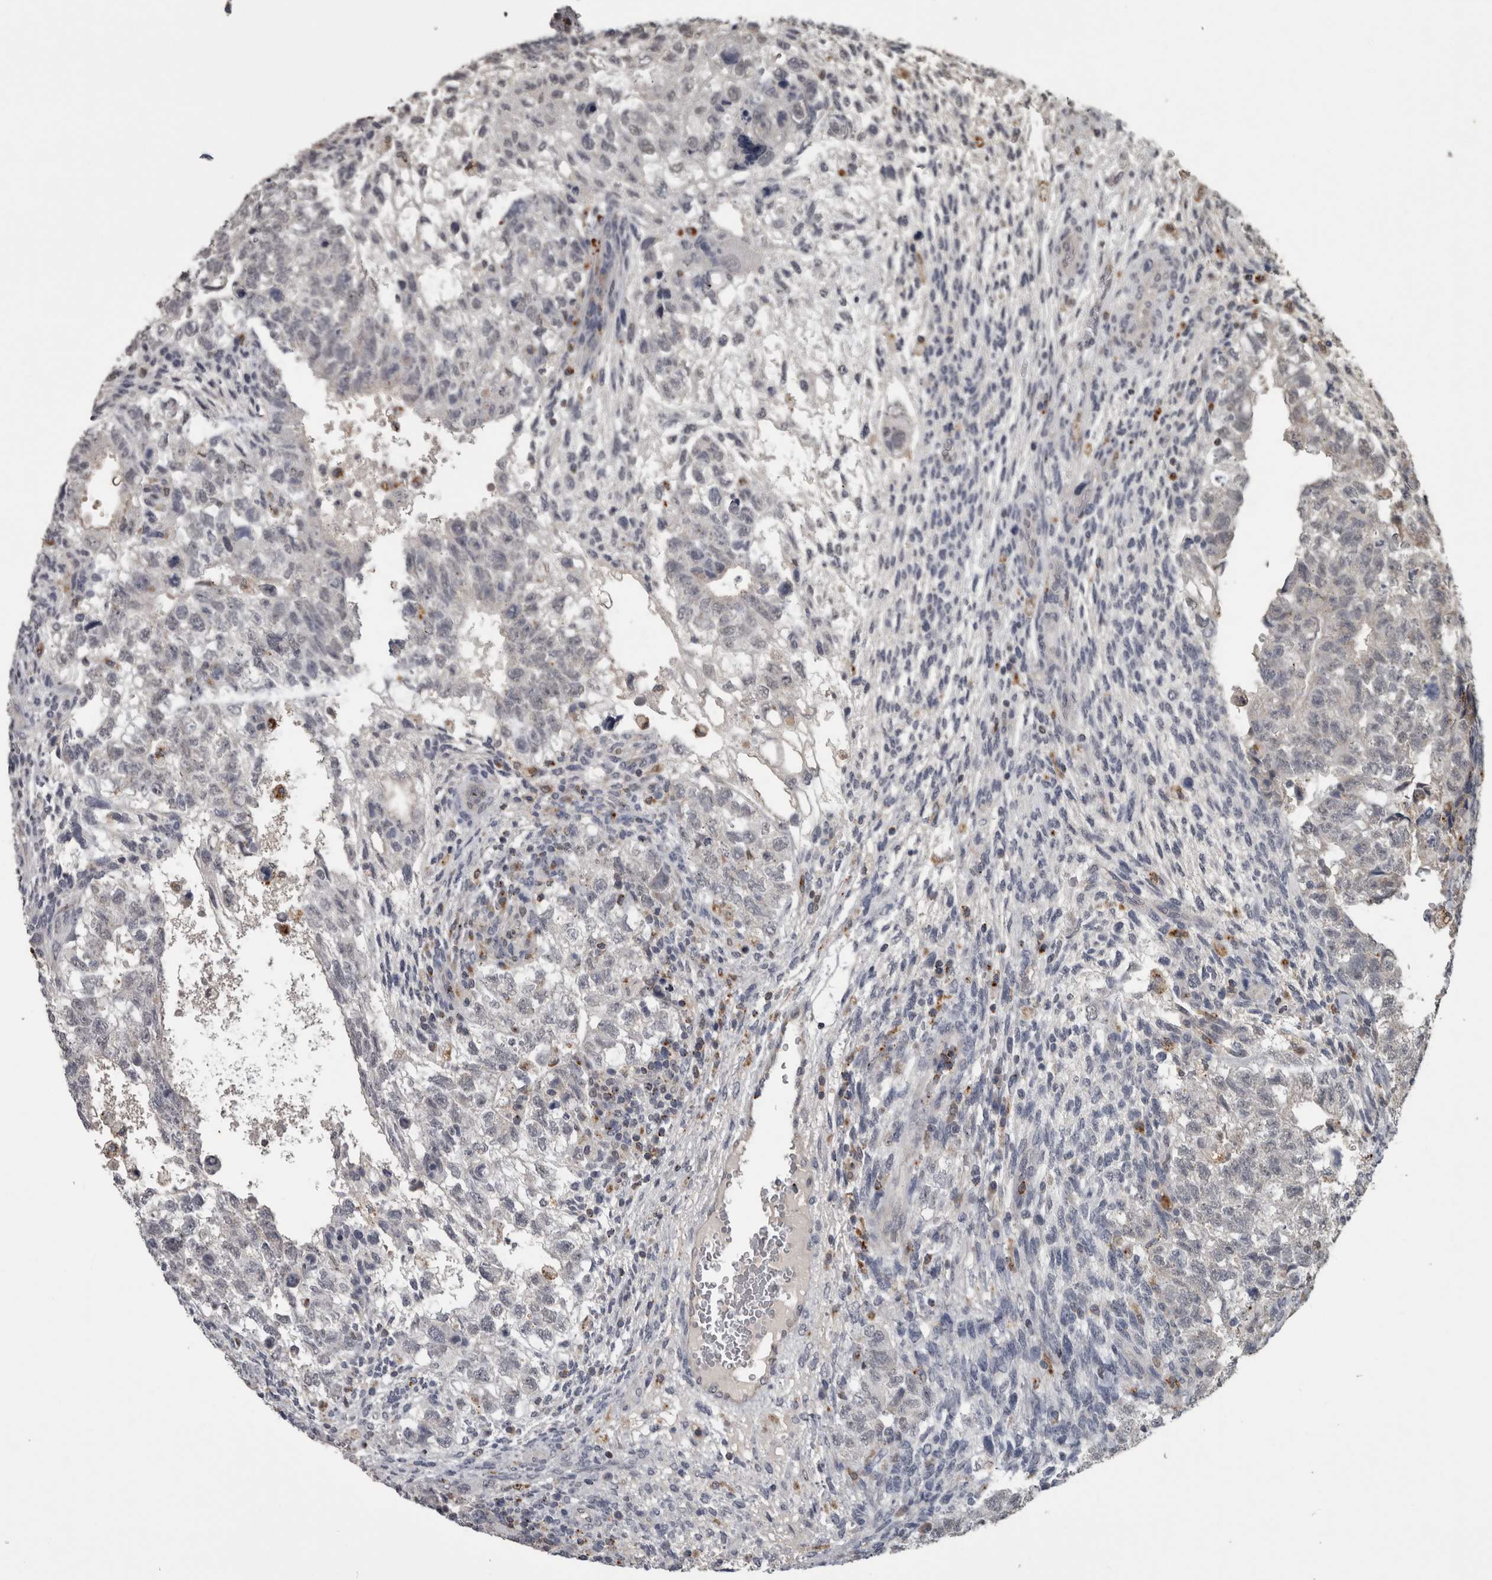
{"staining": {"intensity": "negative", "quantity": "none", "location": "none"}, "tissue": "testis cancer", "cell_type": "Tumor cells", "image_type": "cancer", "snomed": [{"axis": "morphology", "description": "Carcinoma, Embryonal, NOS"}, {"axis": "topography", "description": "Testis"}], "caption": "Testis embryonal carcinoma was stained to show a protein in brown. There is no significant positivity in tumor cells. Brightfield microscopy of immunohistochemistry stained with DAB (3,3'-diaminobenzidine) (brown) and hematoxylin (blue), captured at high magnification.", "gene": "NAAA", "patient": {"sex": "male", "age": 36}}